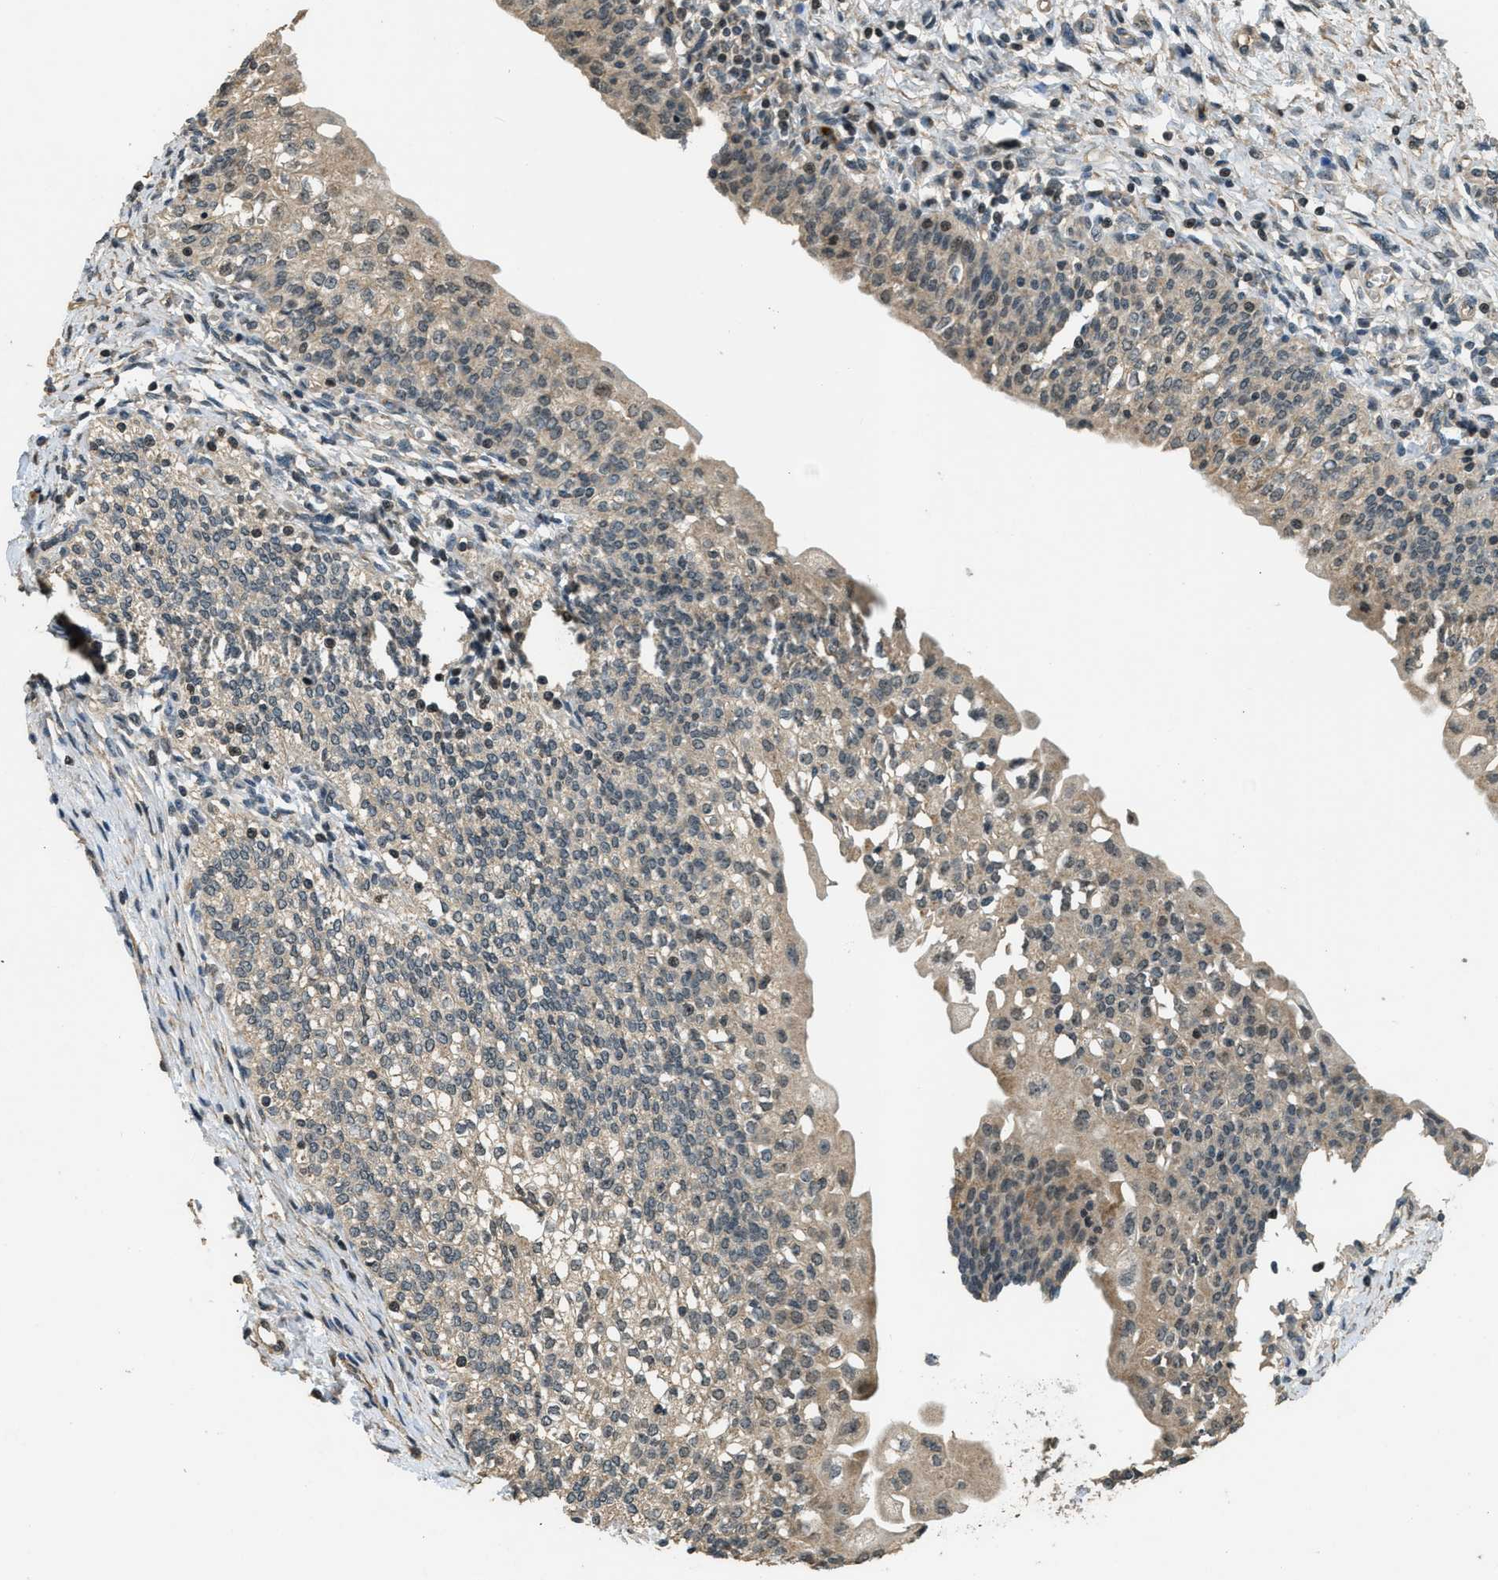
{"staining": {"intensity": "strong", "quantity": "<25%", "location": "cytoplasmic/membranous,nuclear"}, "tissue": "urinary bladder", "cell_type": "Urothelial cells", "image_type": "normal", "snomed": [{"axis": "morphology", "description": "Normal tissue, NOS"}, {"axis": "topography", "description": "Urinary bladder"}], "caption": "The photomicrograph demonstrates immunohistochemical staining of unremarkable urinary bladder. There is strong cytoplasmic/membranous,nuclear positivity is seen in approximately <25% of urothelial cells. (DAB (3,3'-diaminobenzidine) IHC, brown staining for protein, blue staining for nuclei).", "gene": "MED21", "patient": {"sex": "male", "age": 55}}